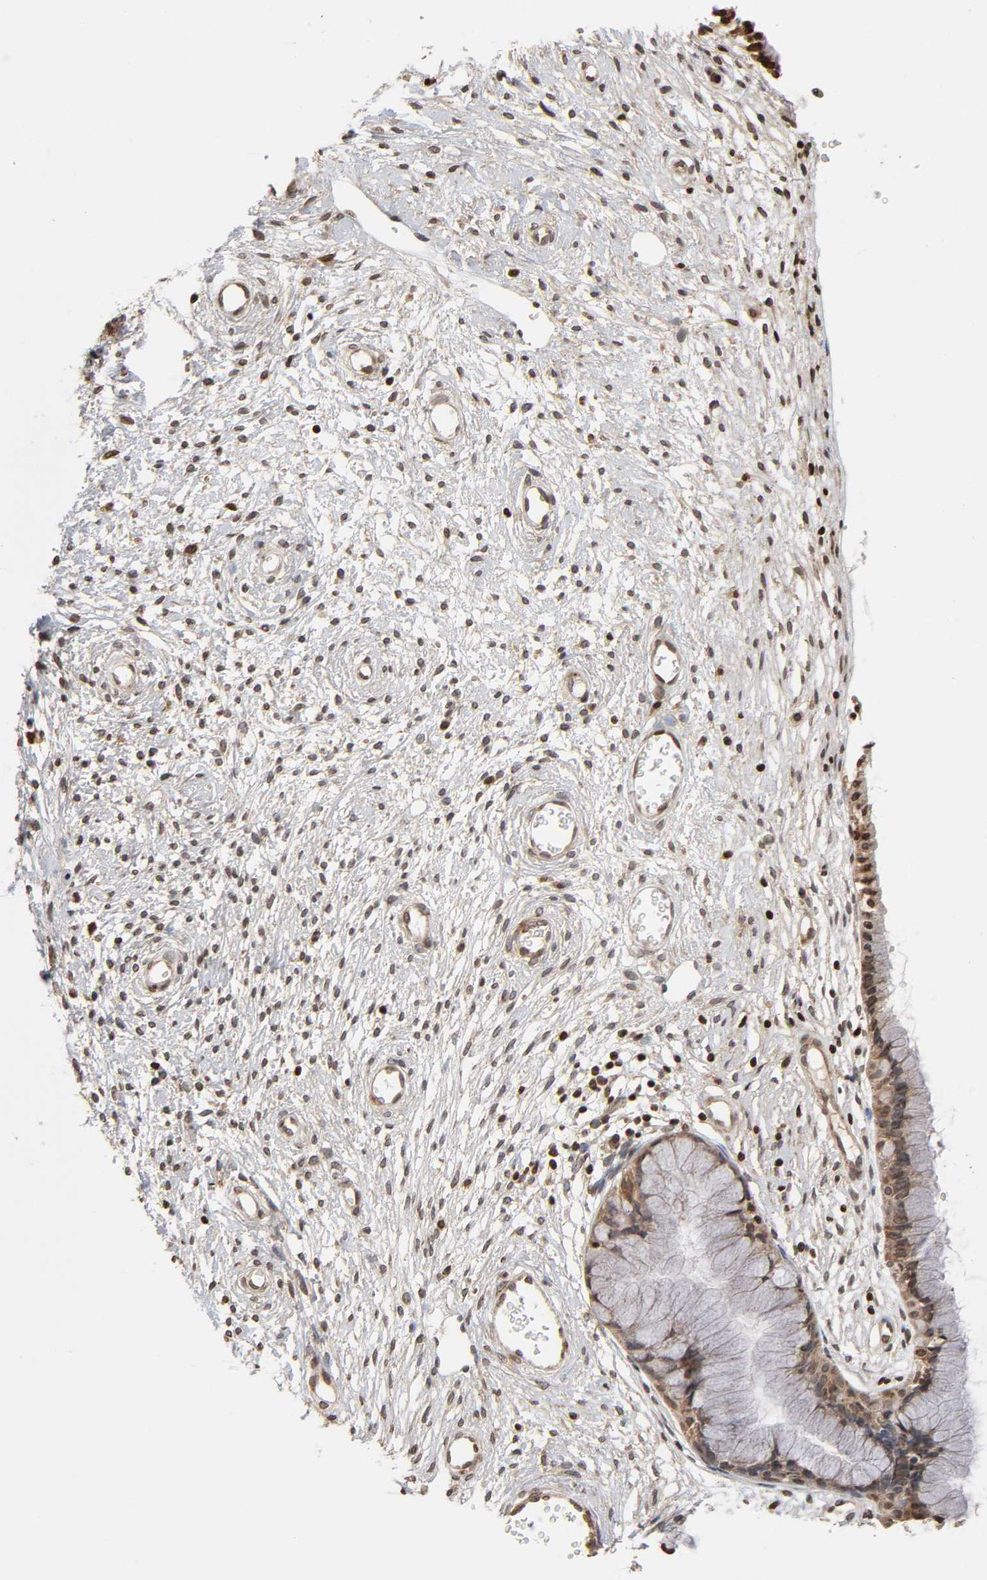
{"staining": {"intensity": "moderate", "quantity": "25%-75%", "location": "cytoplasmic/membranous,nuclear"}, "tissue": "cervix", "cell_type": "Glandular cells", "image_type": "normal", "snomed": [{"axis": "morphology", "description": "Normal tissue, NOS"}, {"axis": "topography", "description": "Cervix"}], "caption": "Benign cervix shows moderate cytoplasmic/membranous,nuclear expression in about 25%-75% of glandular cells, visualized by immunohistochemistry.", "gene": "ITGAV", "patient": {"sex": "female", "age": 55}}